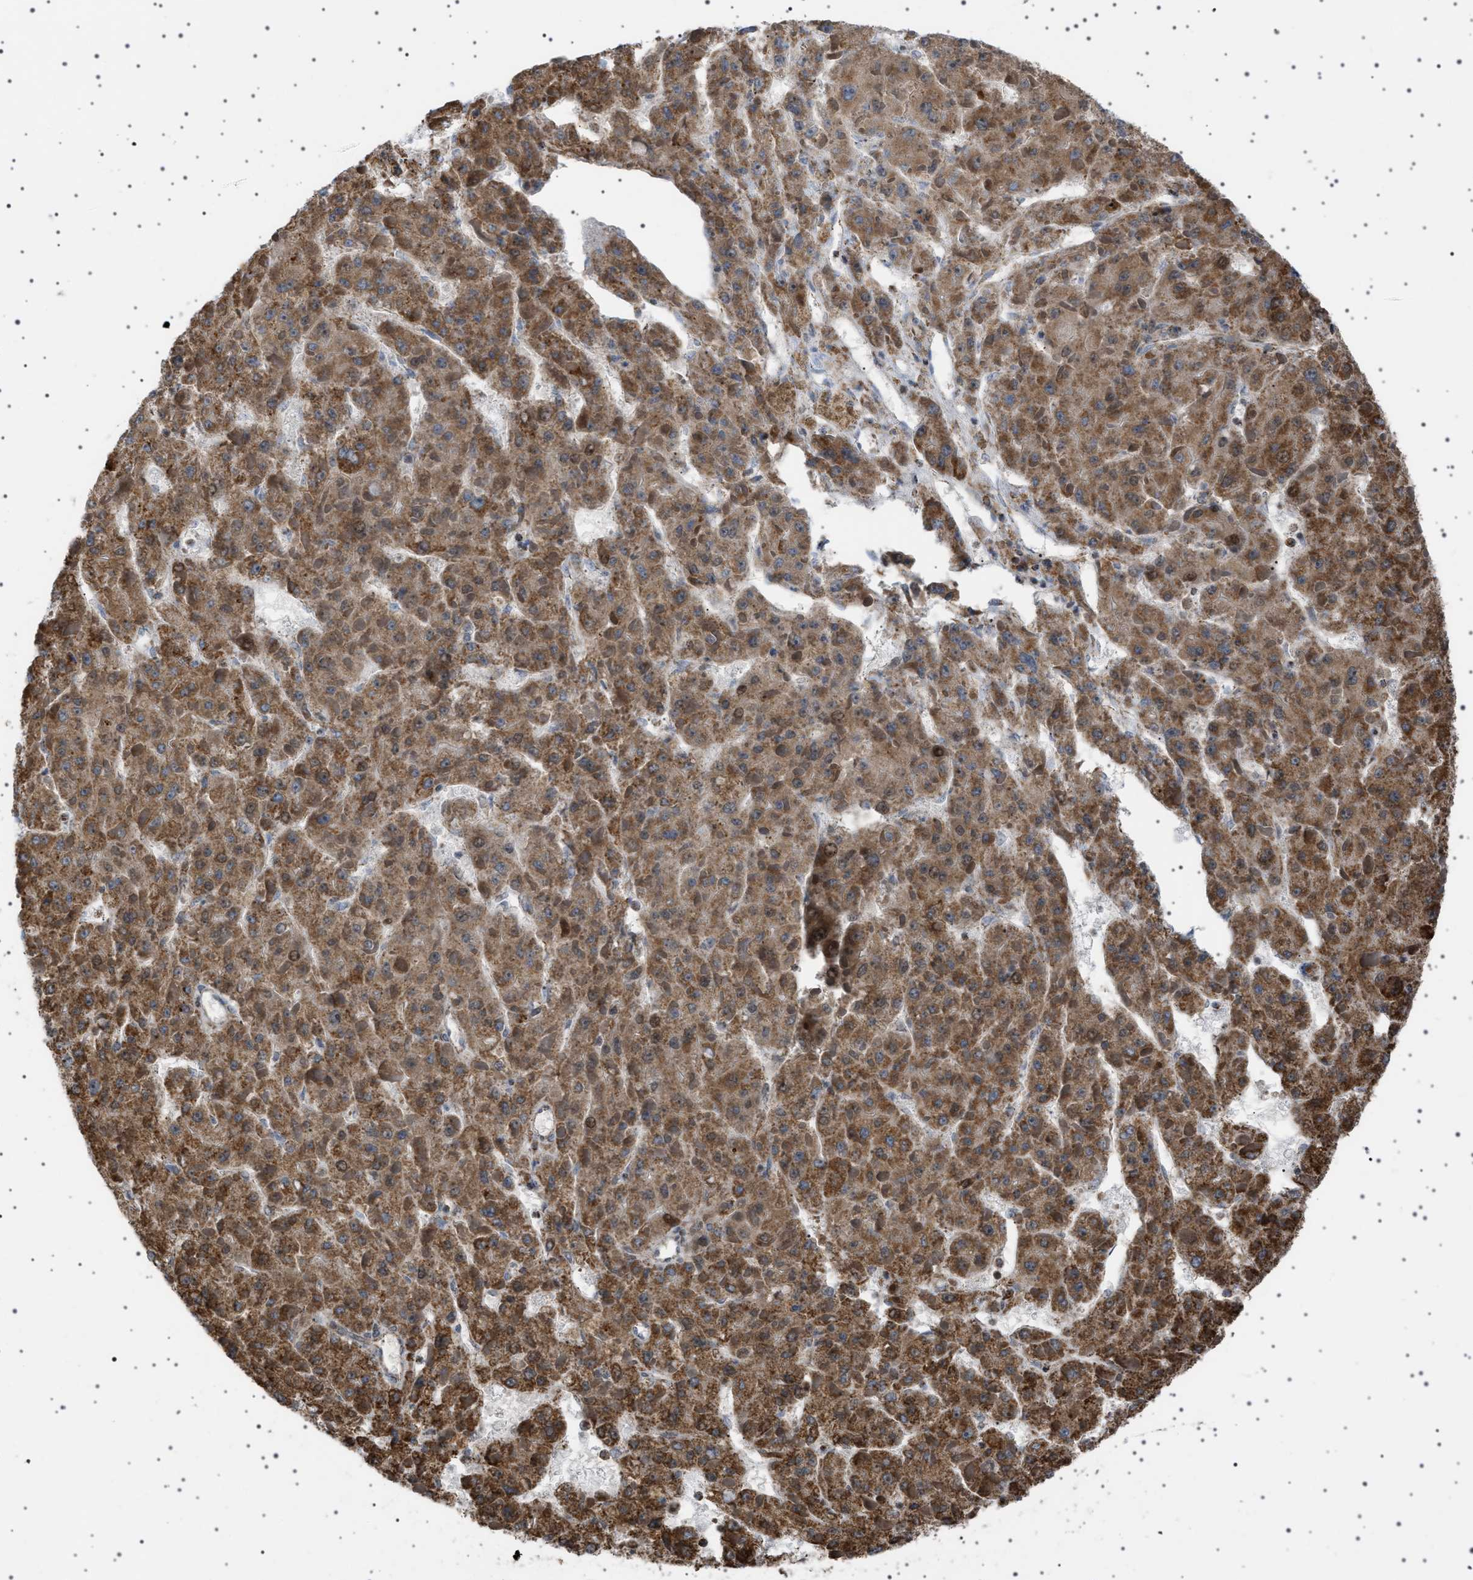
{"staining": {"intensity": "moderate", "quantity": ">75%", "location": "cytoplasmic/membranous"}, "tissue": "liver cancer", "cell_type": "Tumor cells", "image_type": "cancer", "snomed": [{"axis": "morphology", "description": "Carcinoma, Hepatocellular, NOS"}, {"axis": "topography", "description": "Liver"}], "caption": "IHC micrograph of human liver hepatocellular carcinoma stained for a protein (brown), which demonstrates medium levels of moderate cytoplasmic/membranous positivity in about >75% of tumor cells.", "gene": "MELK", "patient": {"sex": "female", "age": 73}}